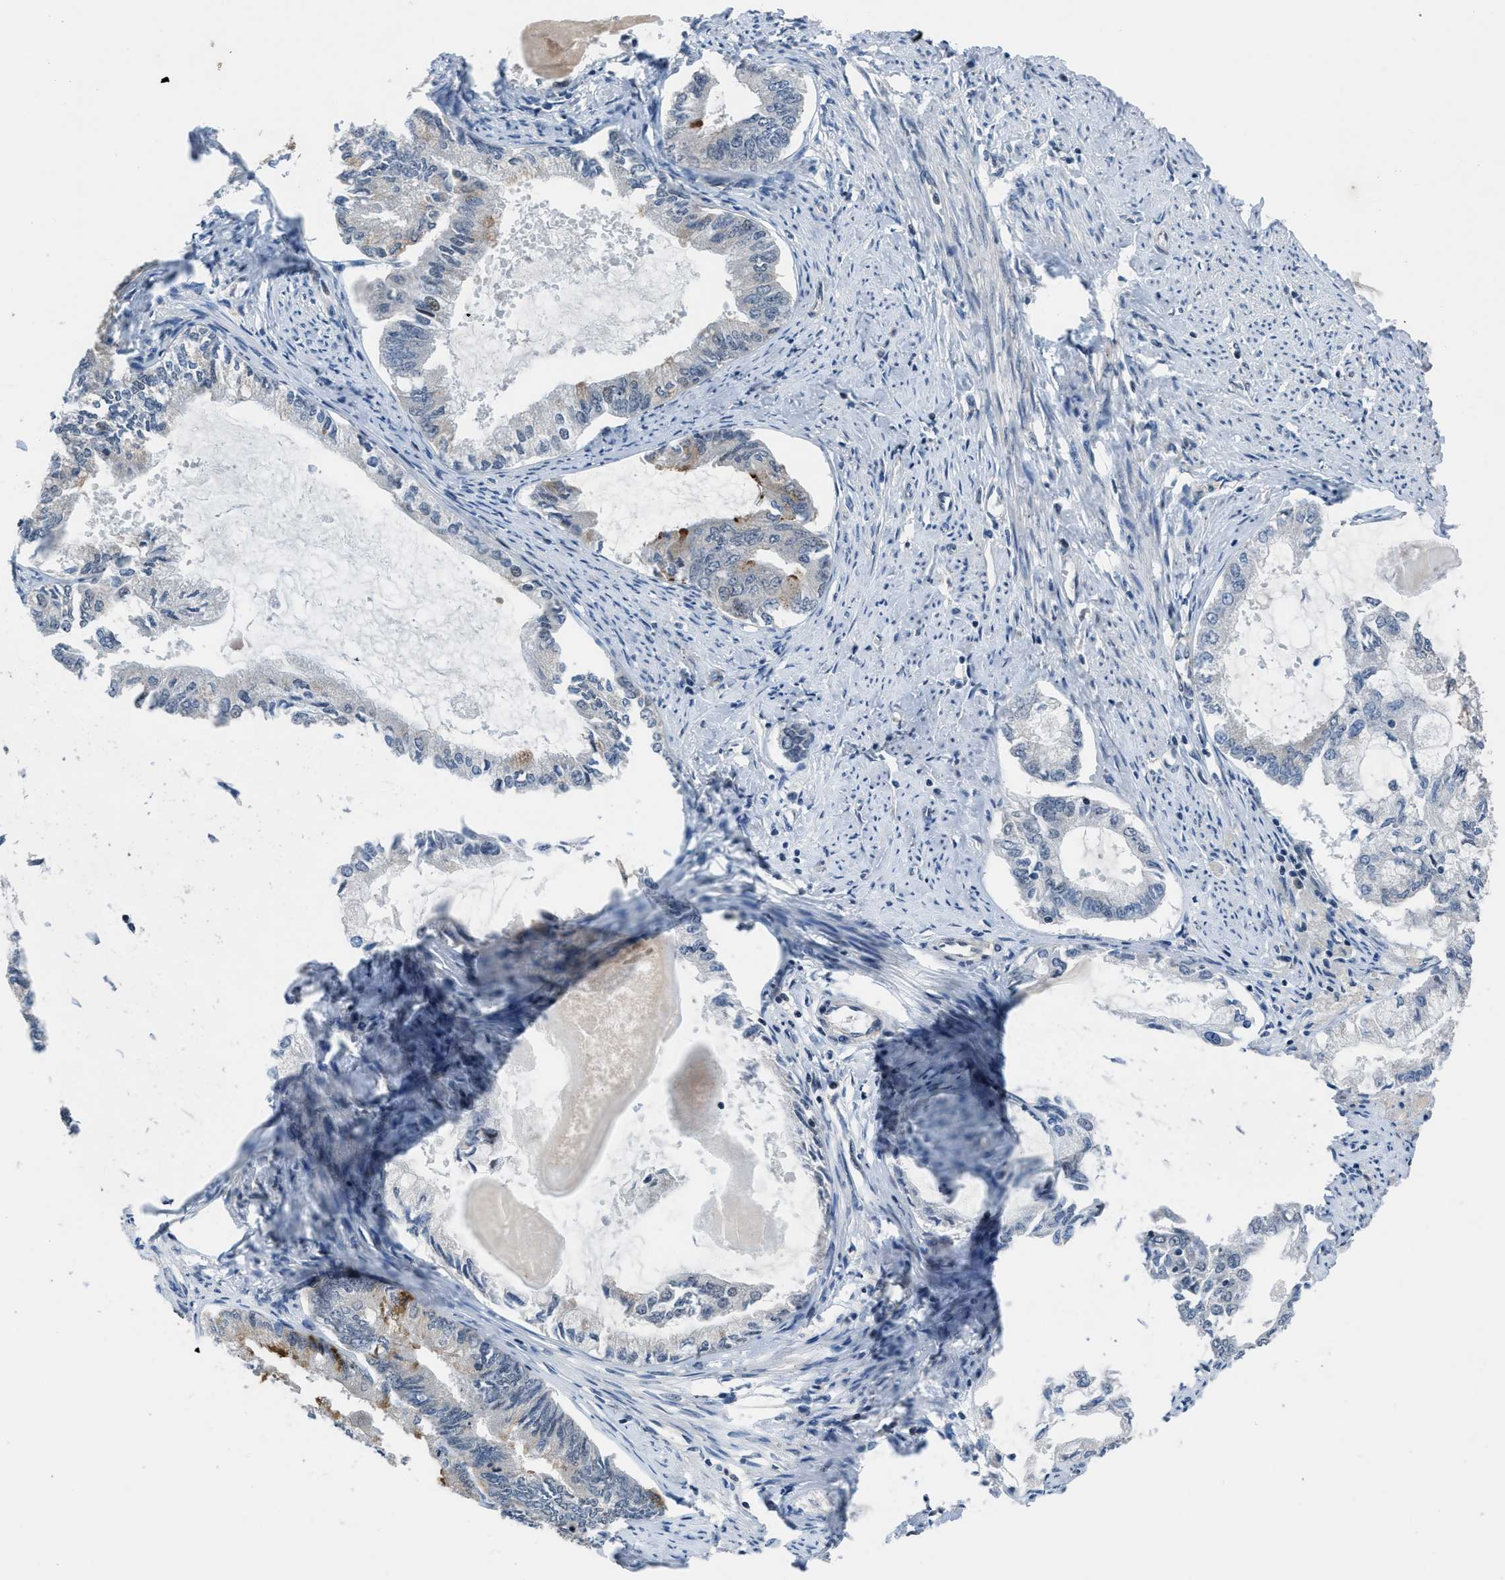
{"staining": {"intensity": "negative", "quantity": "none", "location": "none"}, "tissue": "endometrial cancer", "cell_type": "Tumor cells", "image_type": "cancer", "snomed": [{"axis": "morphology", "description": "Adenocarcinoma, NOS"}, {"axis": "topography", "description": "Endometrium"}], "caption": "Protein analysis of endometrial cancer shows no significant expression in tumor cells.", "gene": "SETD5", "patient": {"sex": "female", "age": 86}}